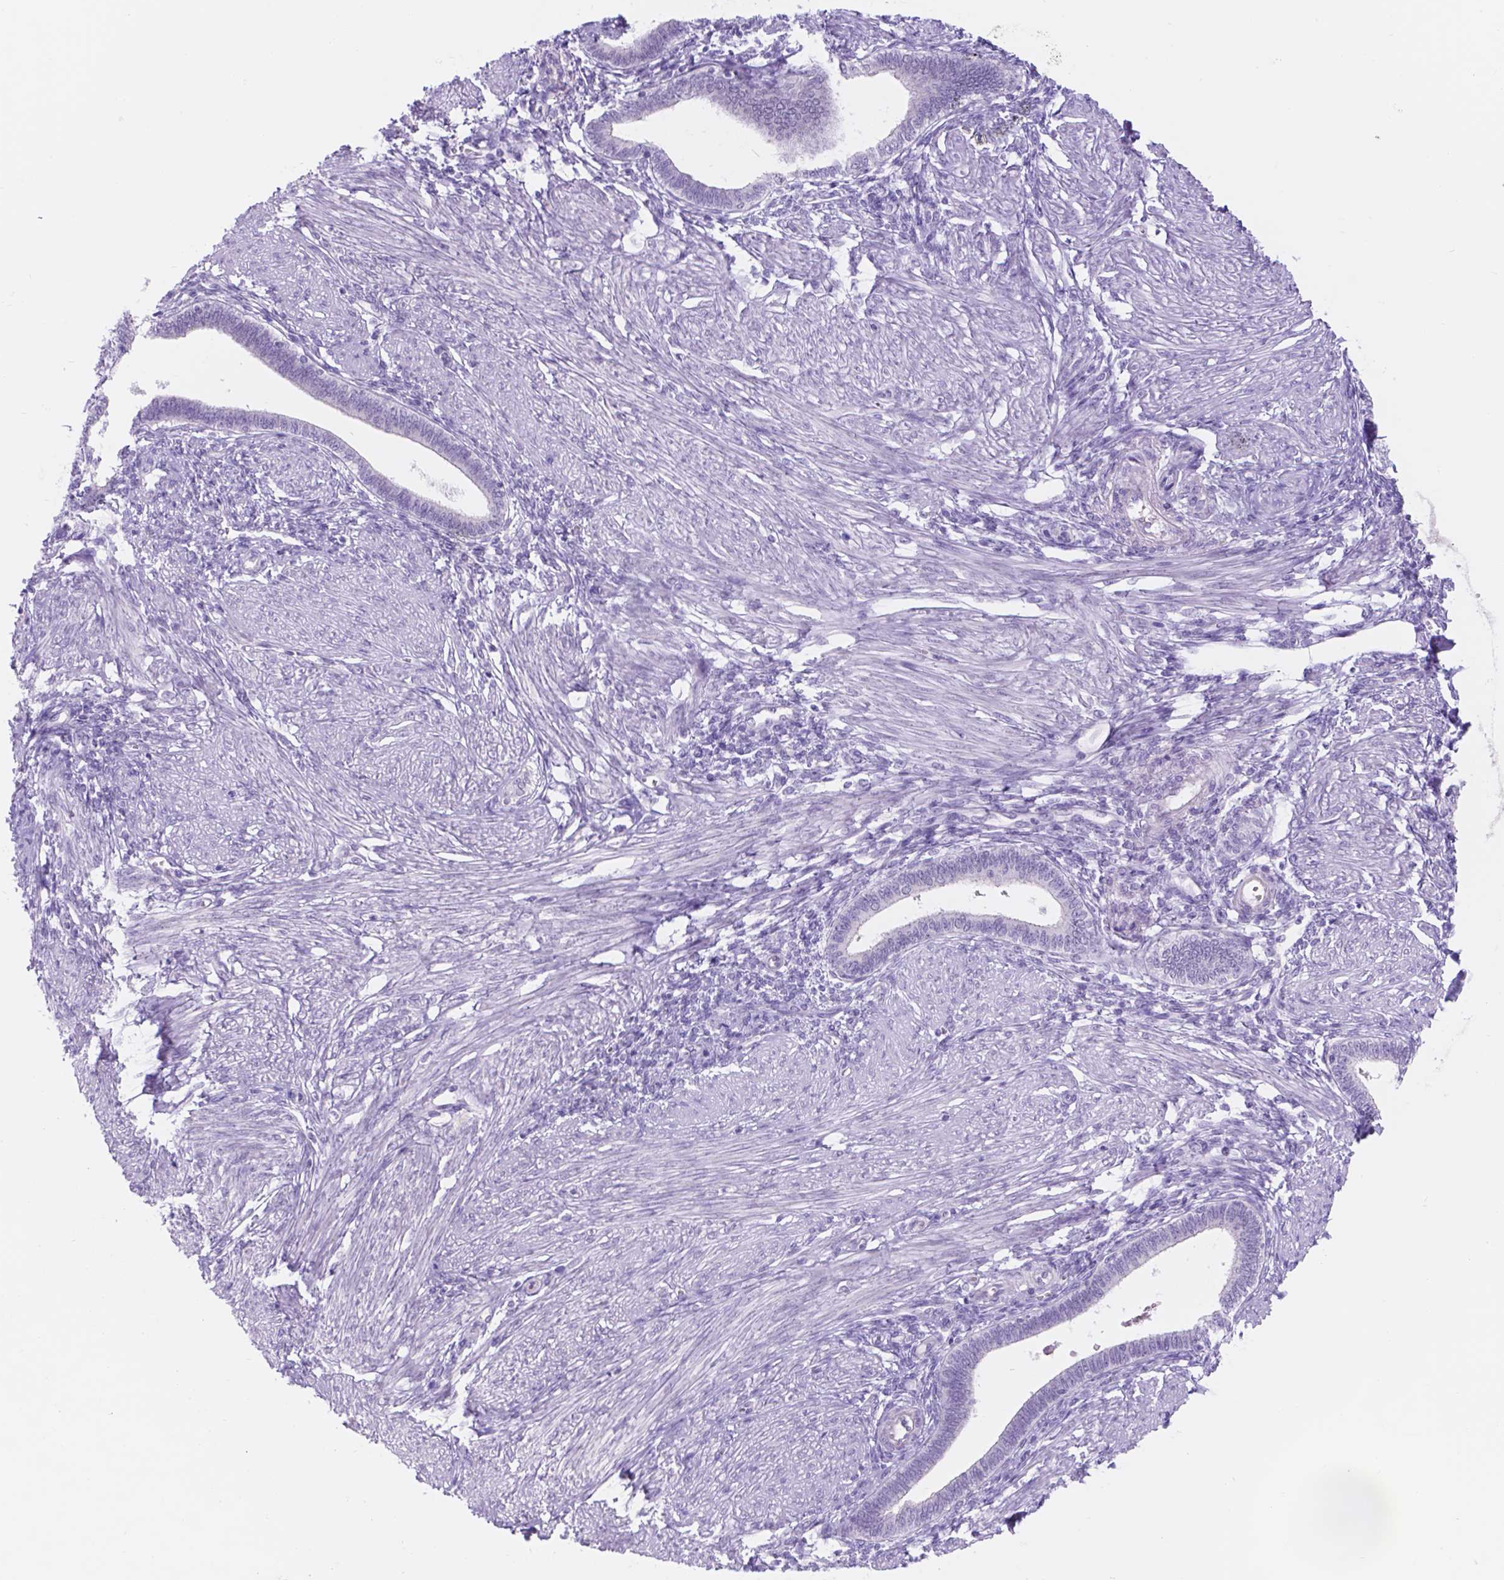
{"staining": {"intensity": "negative", "quantity": "none", "location": "none"}, "tissue": "endometrium", "cell_type": "Cells in endometrial stroma", "image_type": "normal", "snomed": [{"axis": "morphology", "description": "Normal tissue, NOS"}, {"axis": "topography", "description": "Endometrium"}], "caption": "The histopathology image exhibits no staining of cells in endometrial stroma in benign endometrium.", "gene": "DCC", "patient": {"sex": "female", "age": 42}}